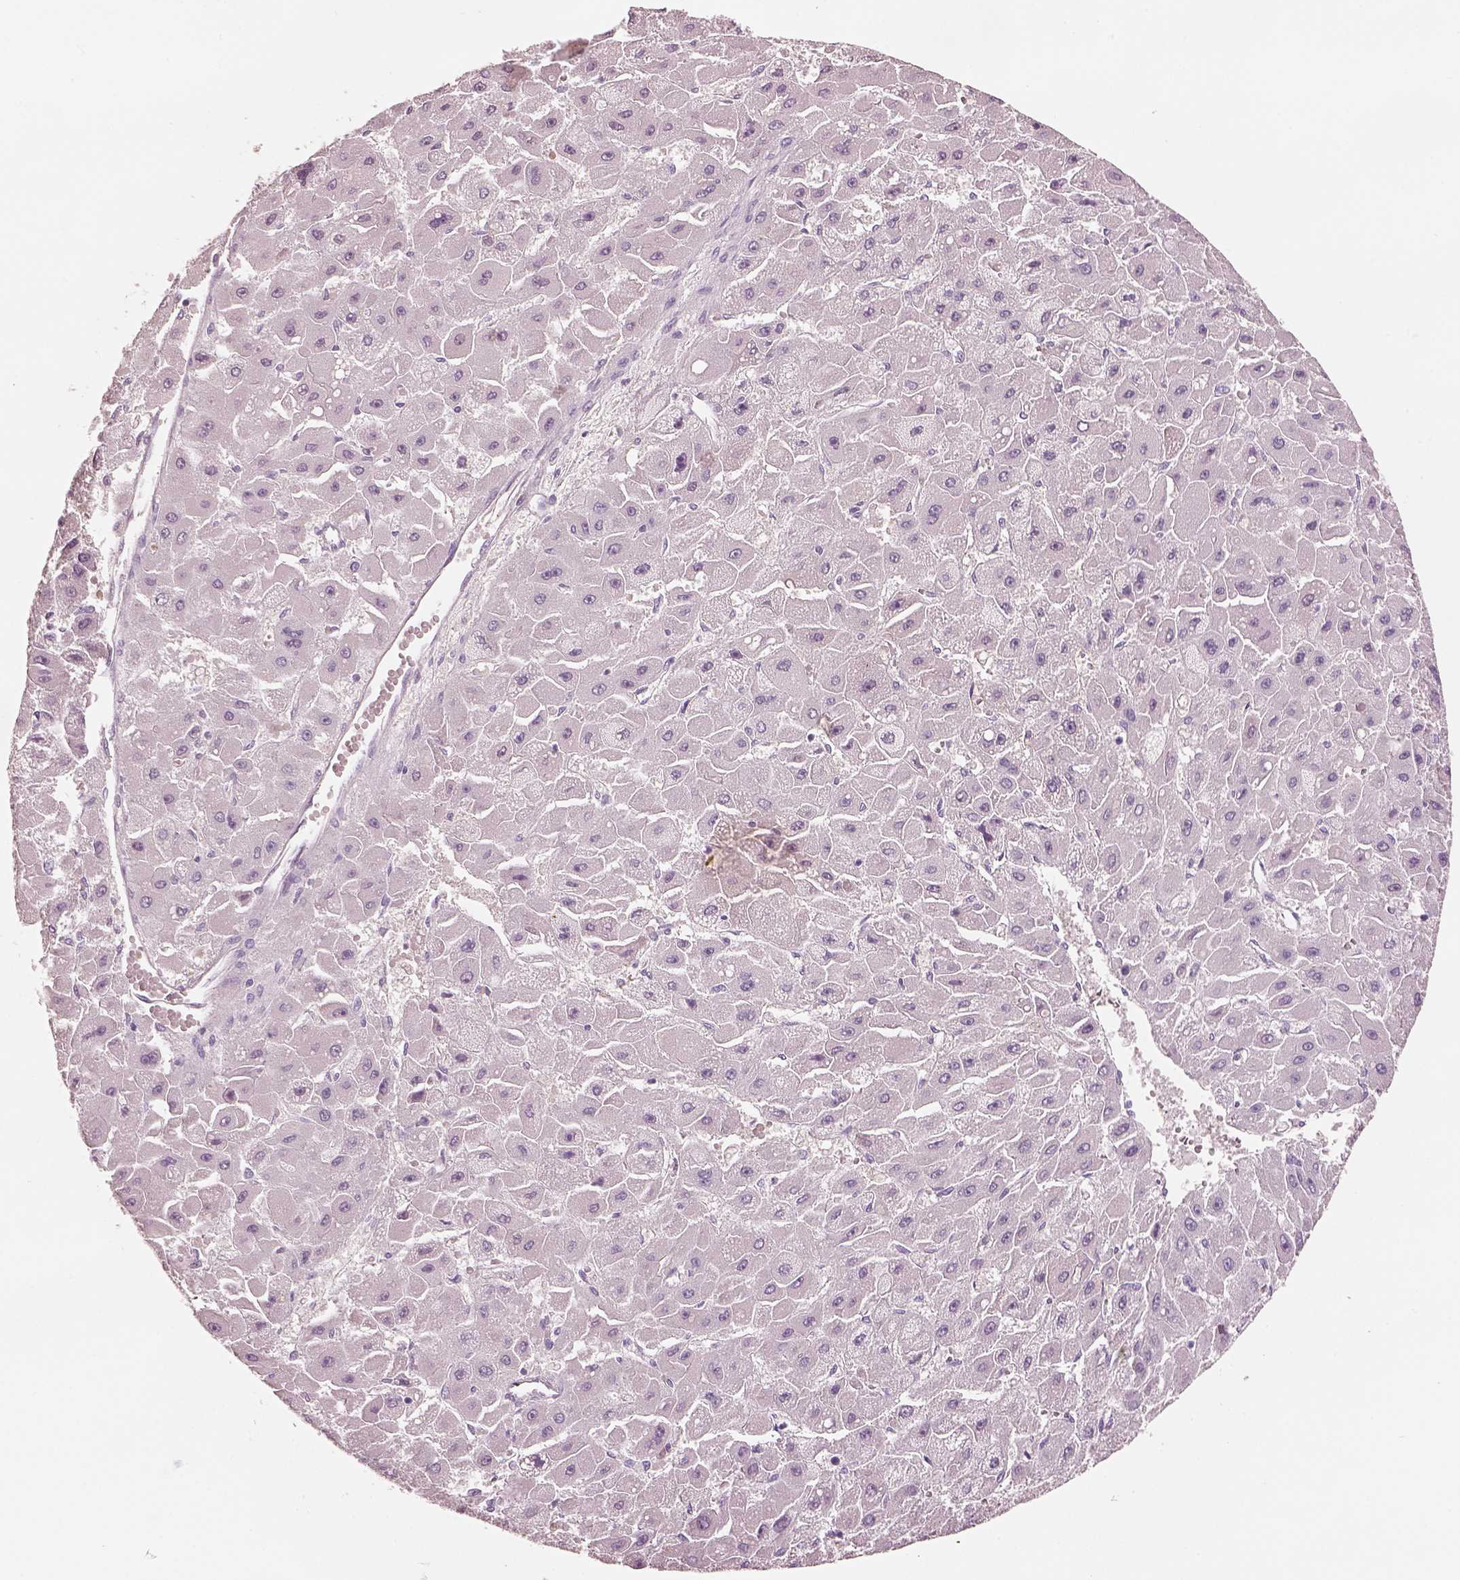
{"staining": {"intensity": "negative", "quantity": "none", "location": "none"}, "tissue": "liver cancer", "cell_type": "Tumor cells", "image_type": "cancer", "snomed": [{"axis": "morphology", "description": "Carcinoma, Hepatocellular, NOS"}, {"axis": "topography", "description": "Liver"}], "caption": "This is a photomicrograph of immunohistochemistry staining of liver hepatocellular carcinoma, which shows no staining in tumor cells. (DAB (3,3'-diaminobenzidine) immunohistochemistry with hematoxylin counter stain).", "gene": "ELSPBP1", "patient": {"sex": "female", "age": 25}}